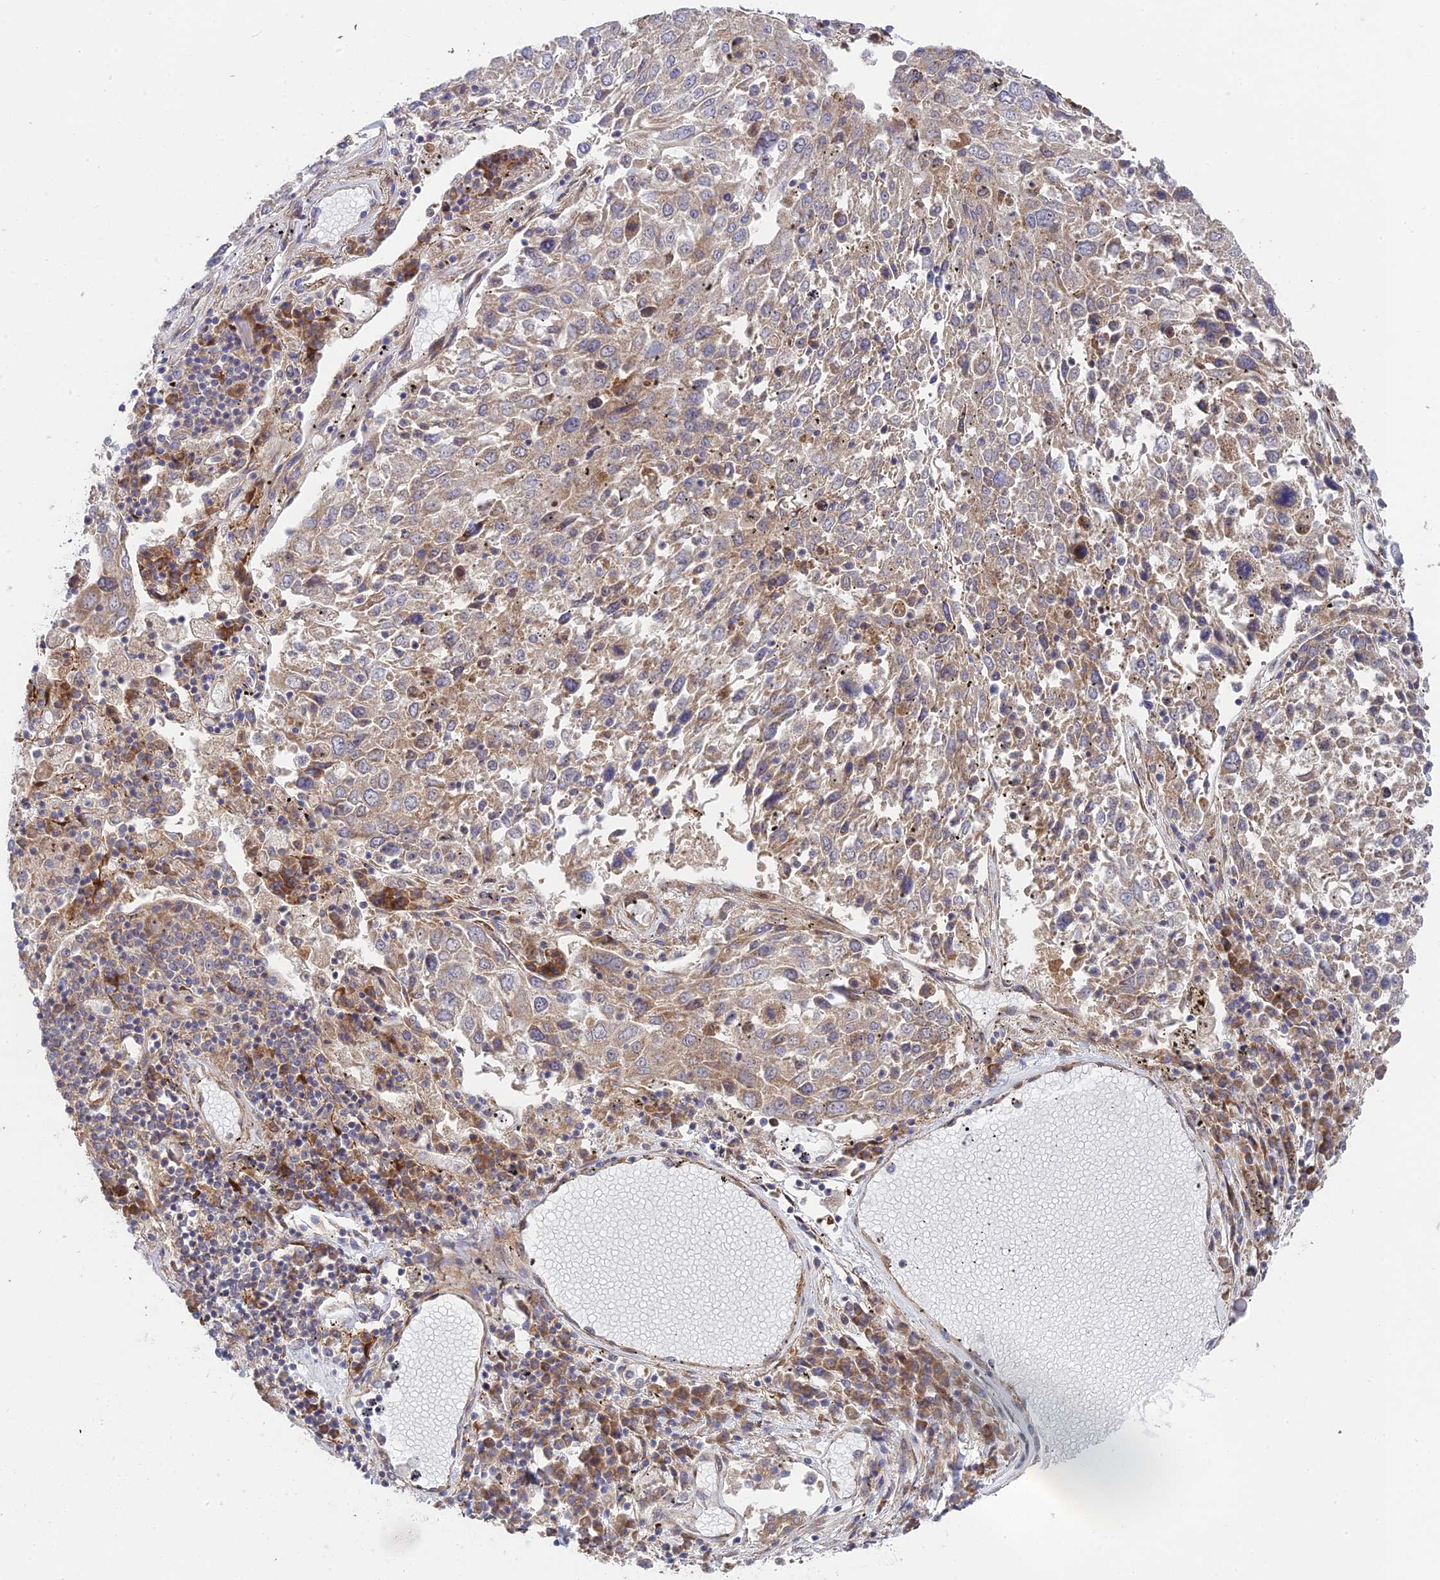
{"staining": {"intensity": "moderate", "quantity": ">75%", "location": "cytoplasmic/membranous"}, "tissue": "lung cancer", "cell_type": "Tumor cells", "image_type": "cancer", "snomed": [{"axis": "morphology", "description": "Squamous cell carcinoma, NOS"}, {"axis": "topography", "description": "Lung"}], "caption": "Immunohistochemistry (IHC) image of lung squamous cell carcinoma stained for a protein (brown), which exhibits medium levels of moderate cytoplasmic/membranous positivity in about >75% of tumor cells.", "gene": "INCA1", "patient": {"sex": "male", "age": 65}}